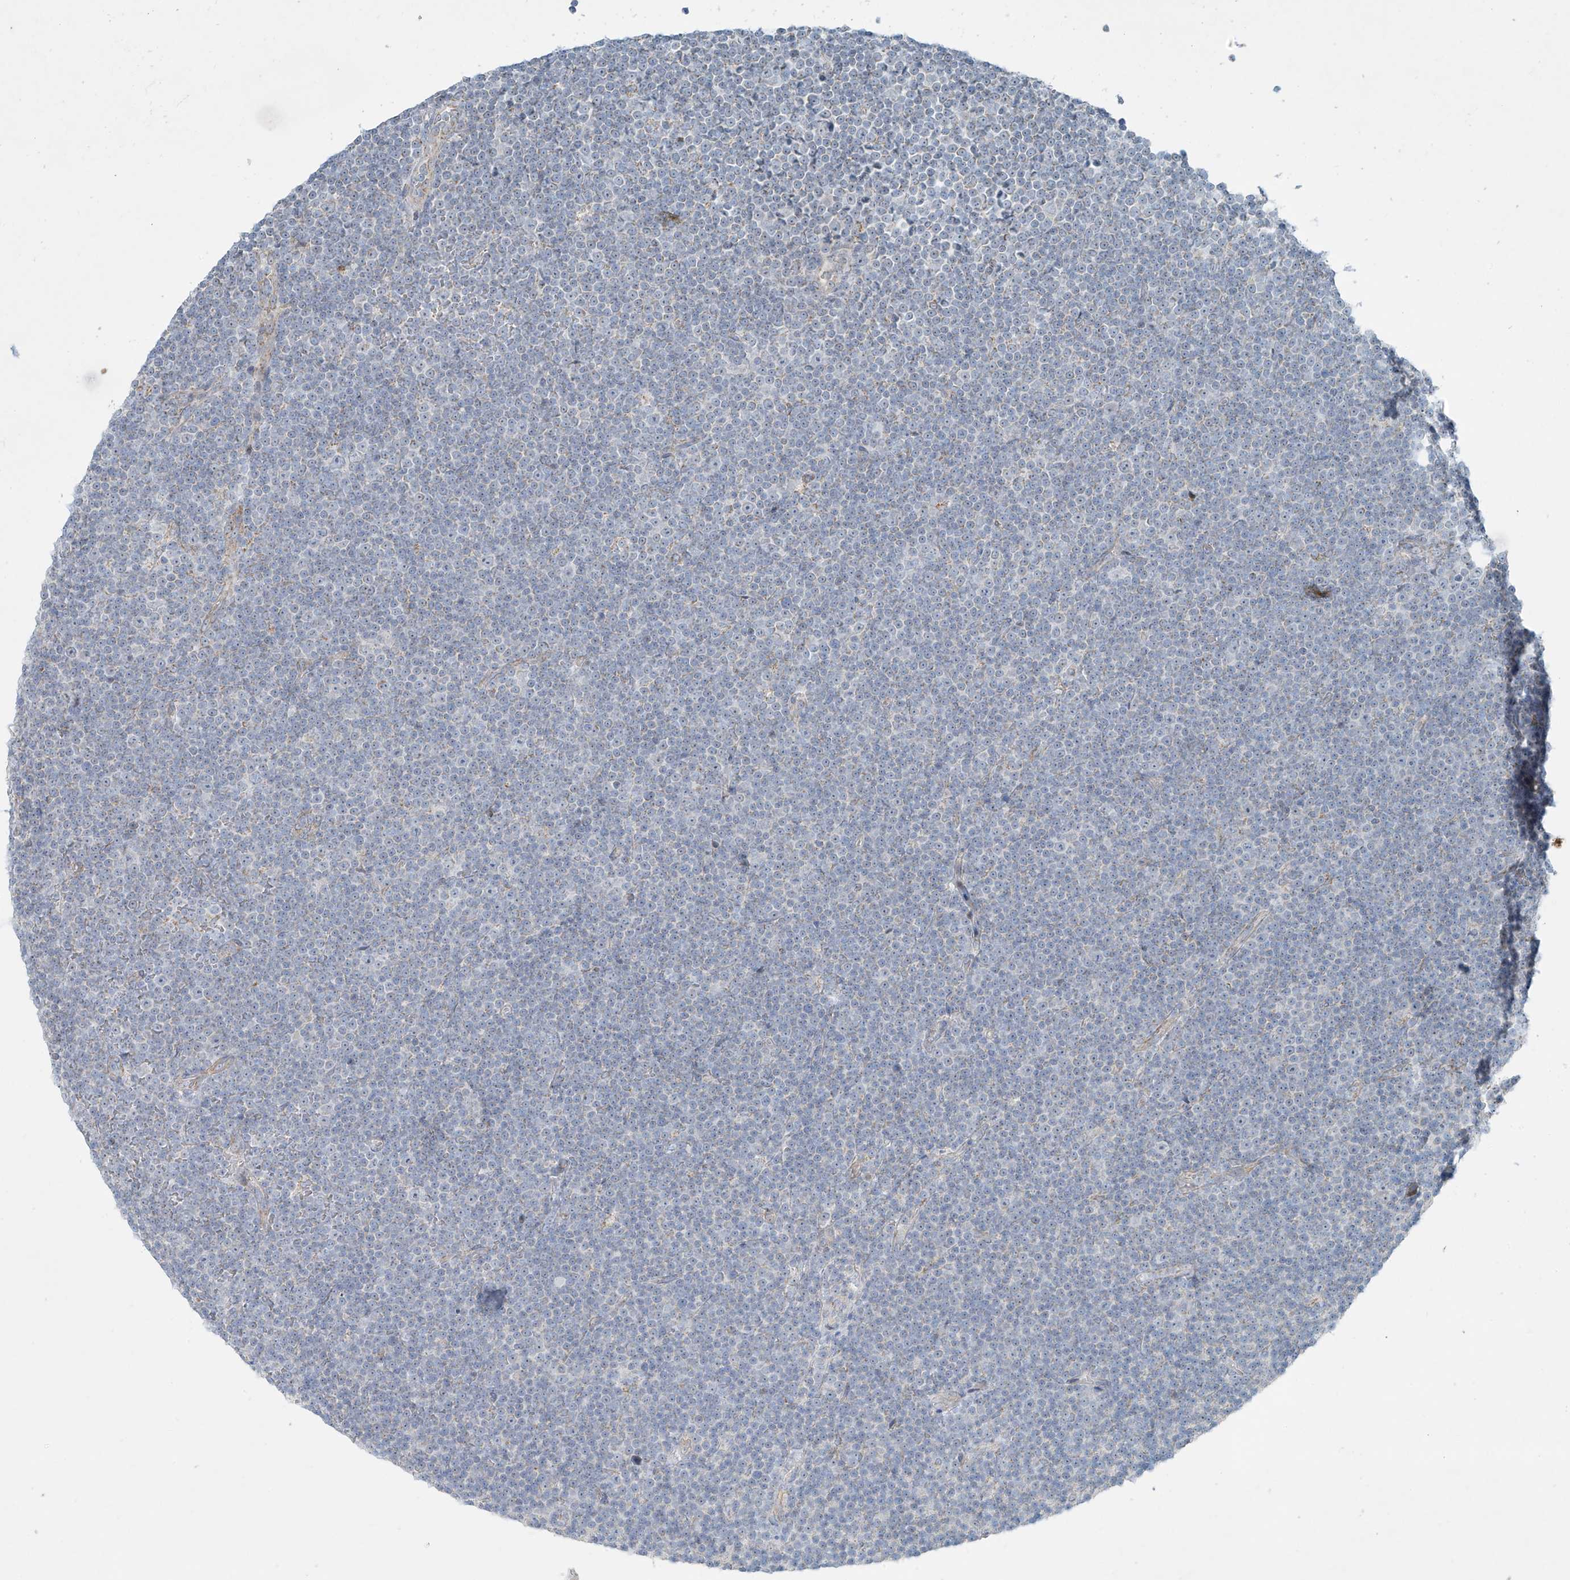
{"staining": {"intensity": "negative", "quantity": "none", "location": "none"}, "tissue": "lymphoma", "cell_type": "Tumor cells", "image_type": "cancer", "snomed": [{"axis": "morphology", "description": "Malignant lymphoma, non-Hodgkin's type, Low grade"}, {"axis": "topography", "description": "Lymph node"}], "caption": "Malignant lymphoma, non-Hodgkin's type (low-grade) was stained to show a protein in brown. There is no significant expression in tumor cells. Nuclei are stained in blue.", "gene": "SMDT1", "patient": {"sex": "female", "age": 67}}